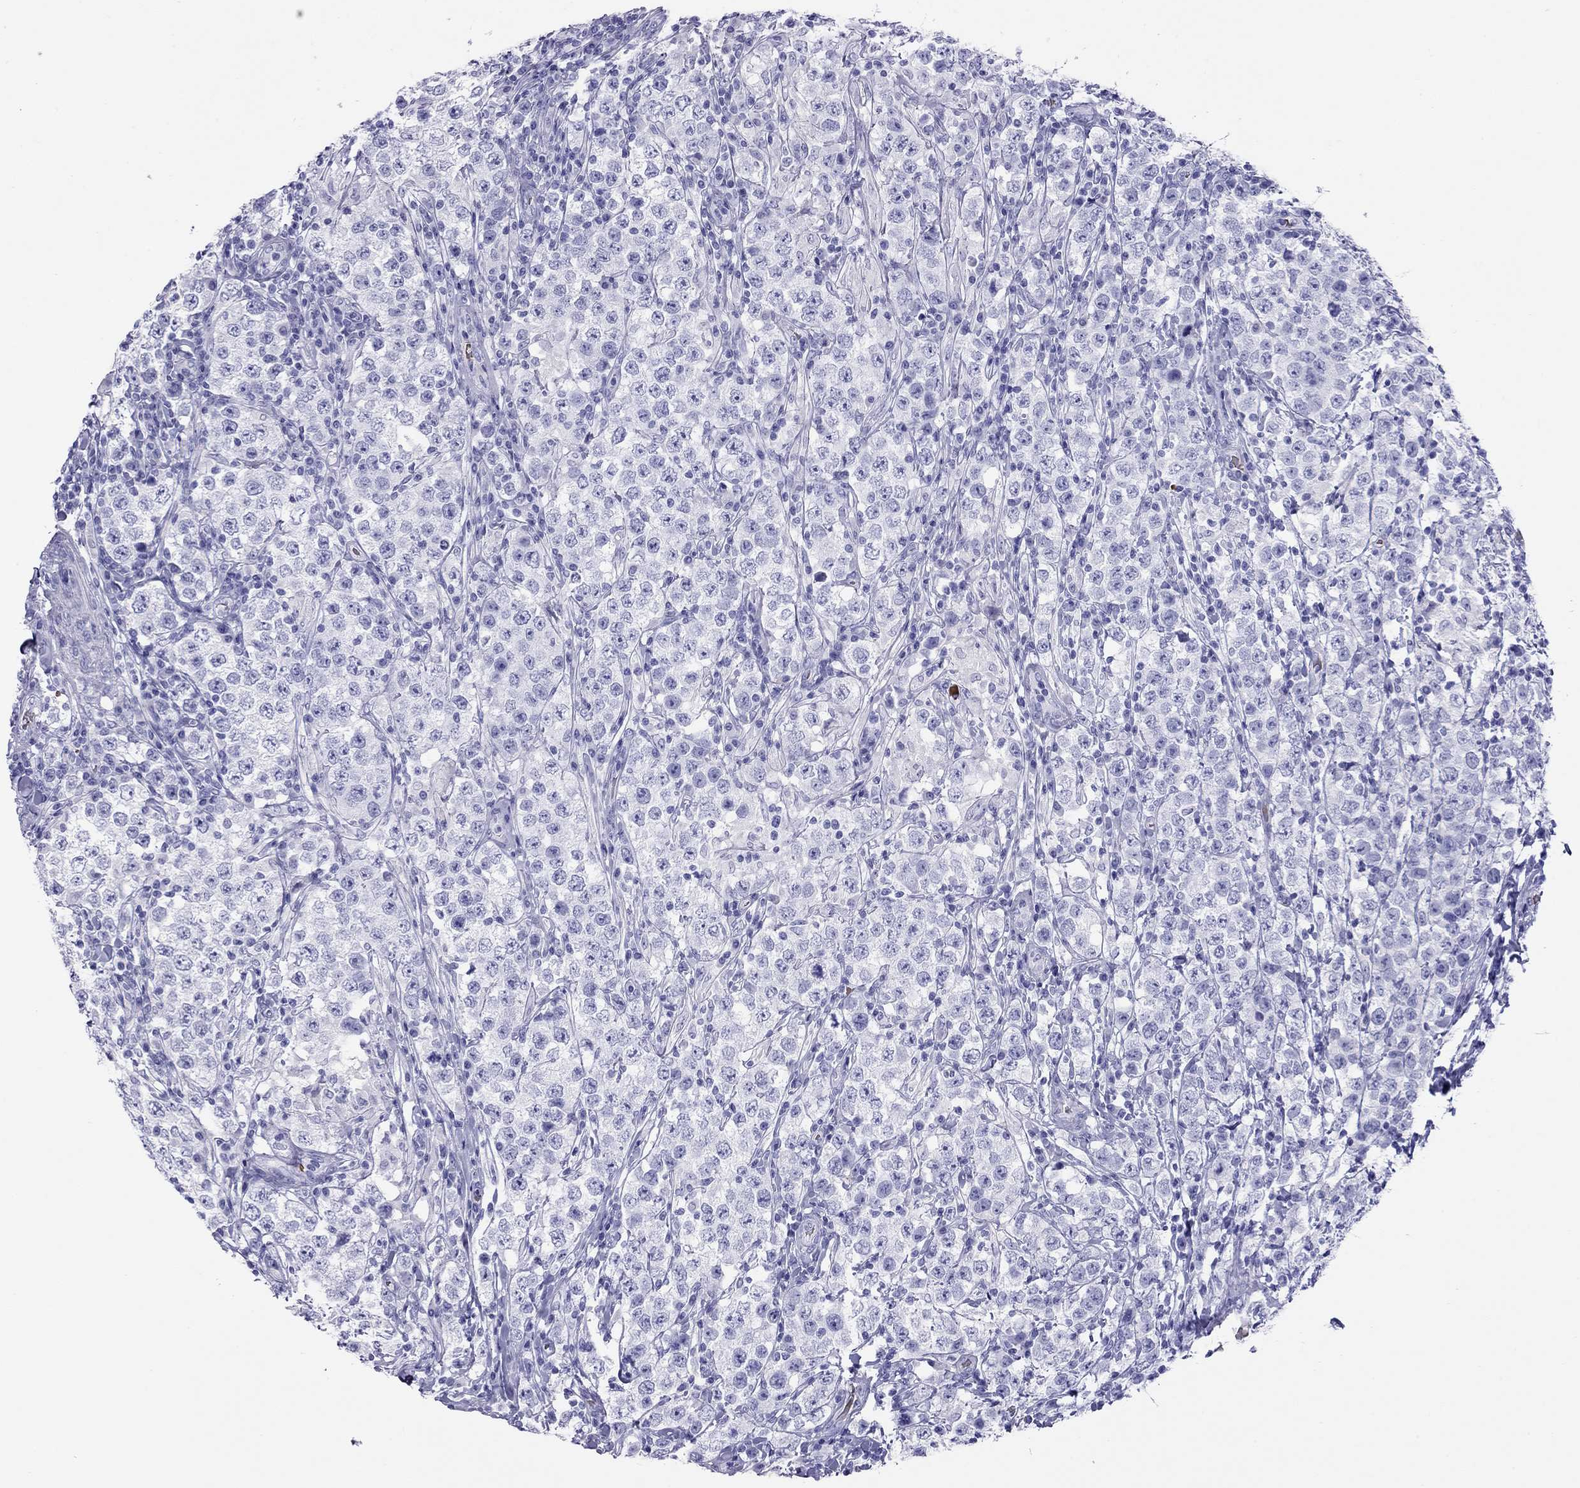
{"staining": {"intensity": "negative", "quantity": "none", "location": "none"}, "tissue": "testis cancer", "cell_type": "Tumor cells", "image_type": "cancer", "snomed": [{"axis": "morphology", "description": "Seminoma, NOS"}, {"axis": "morphology", "description": "Carcinoma, Embryonal, NOS"}, {"axis": "topography", "description": "Testis"}], "caption": "Testis seminoma stained for a protein using immunohistochemistry (IHC) demonstrates no expression tumor cells.", "gene": "PTPRN", "patient": {"sex": "male", "age": 41}}